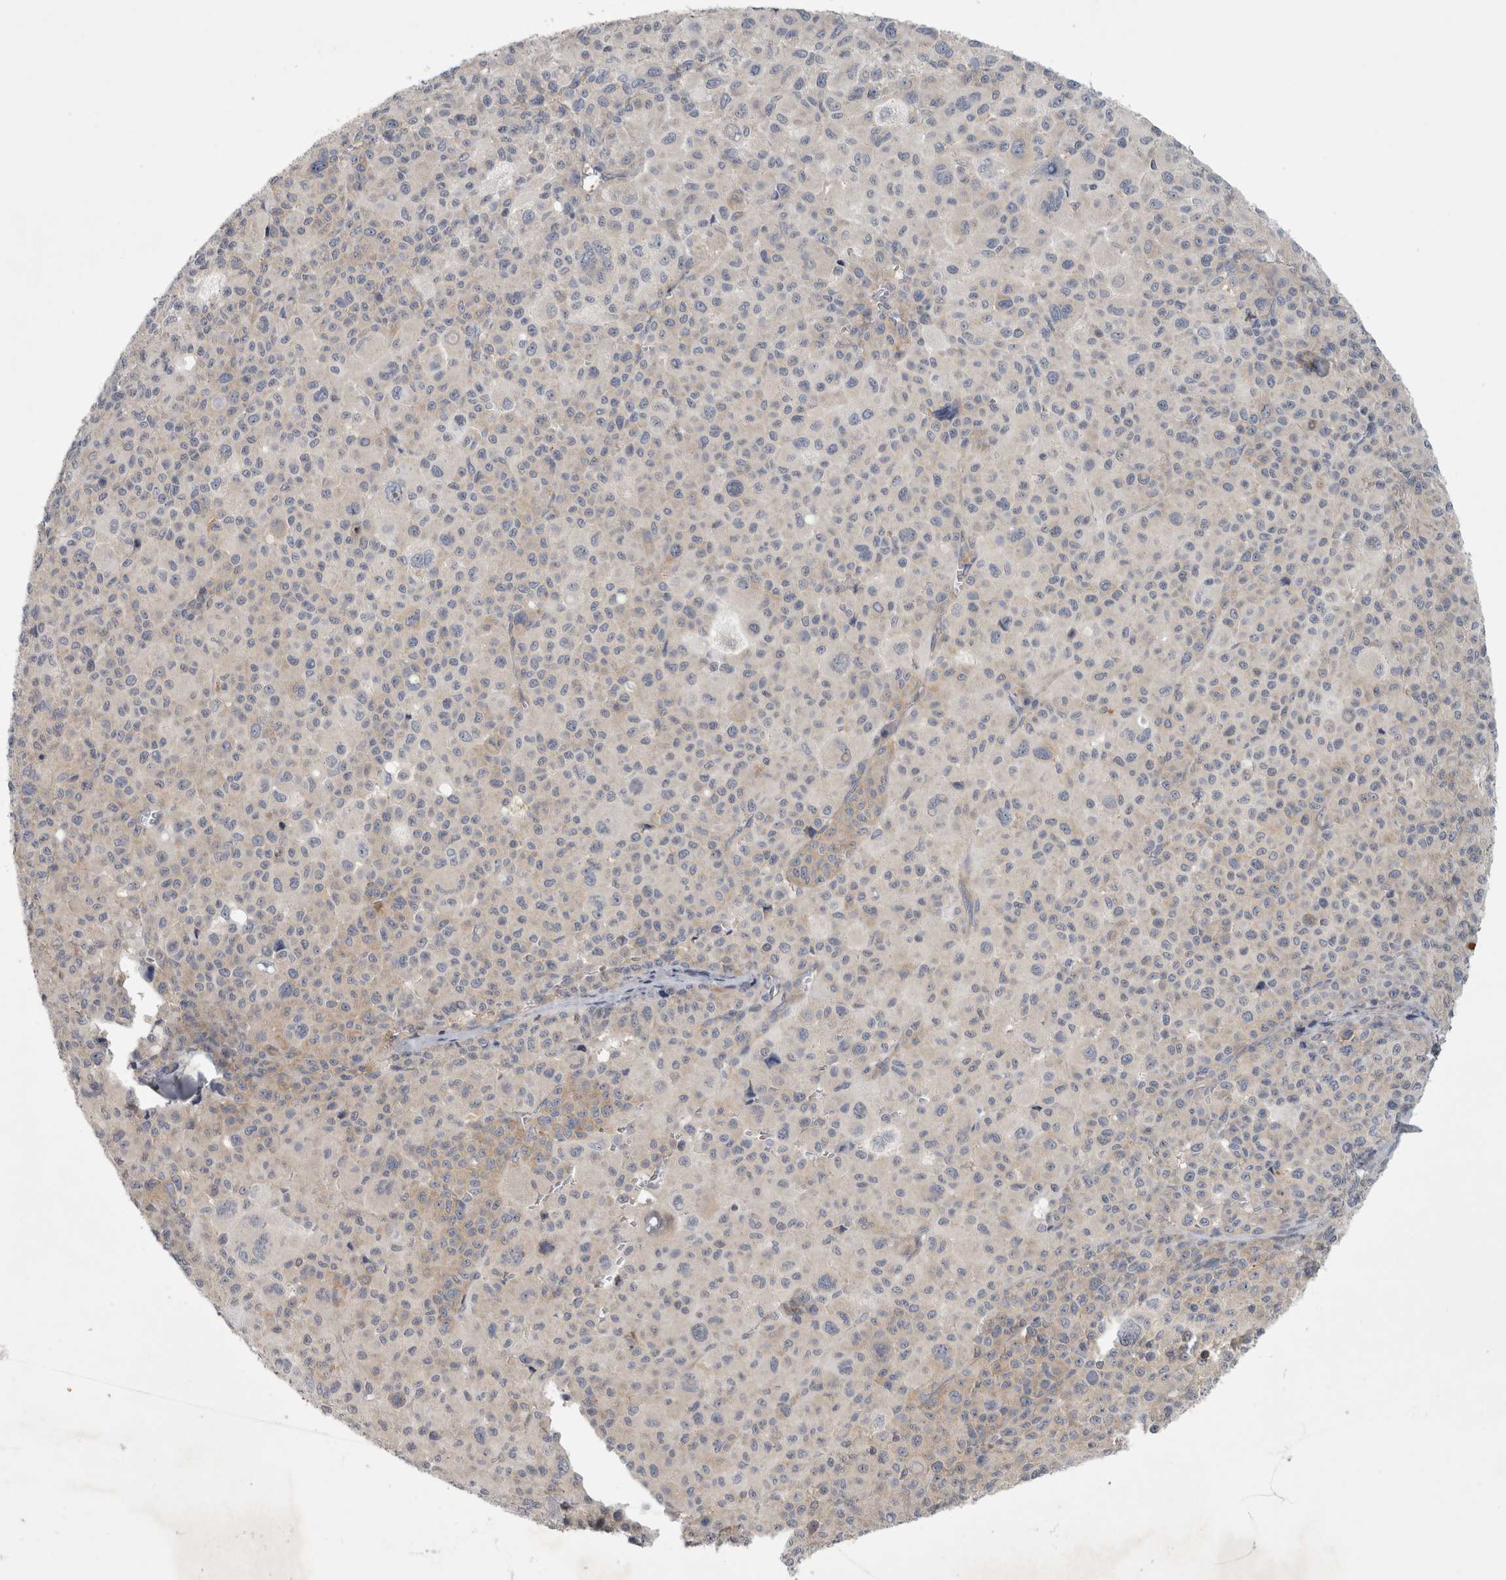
{"staining": {"intensity": "weak", "quantity": "<25%", "location": "cytoplasmic/membranous"}, "tissue": "melanoma", "cell_type": "Tumor cells", "image_type": "cancer", "snomed": [{"axis": "morphology", "description": "Malignant melanoma, Metastatic site"}, {"axis": "topography", "description": "Skin"}], "caption": "This is an immunohistochemistry micrograph of malignant melanoma (metastatic site). There is no expression in tumor cells.", "gene": "PRRC2C", "patient": {"sex": "female", "age": 74}}